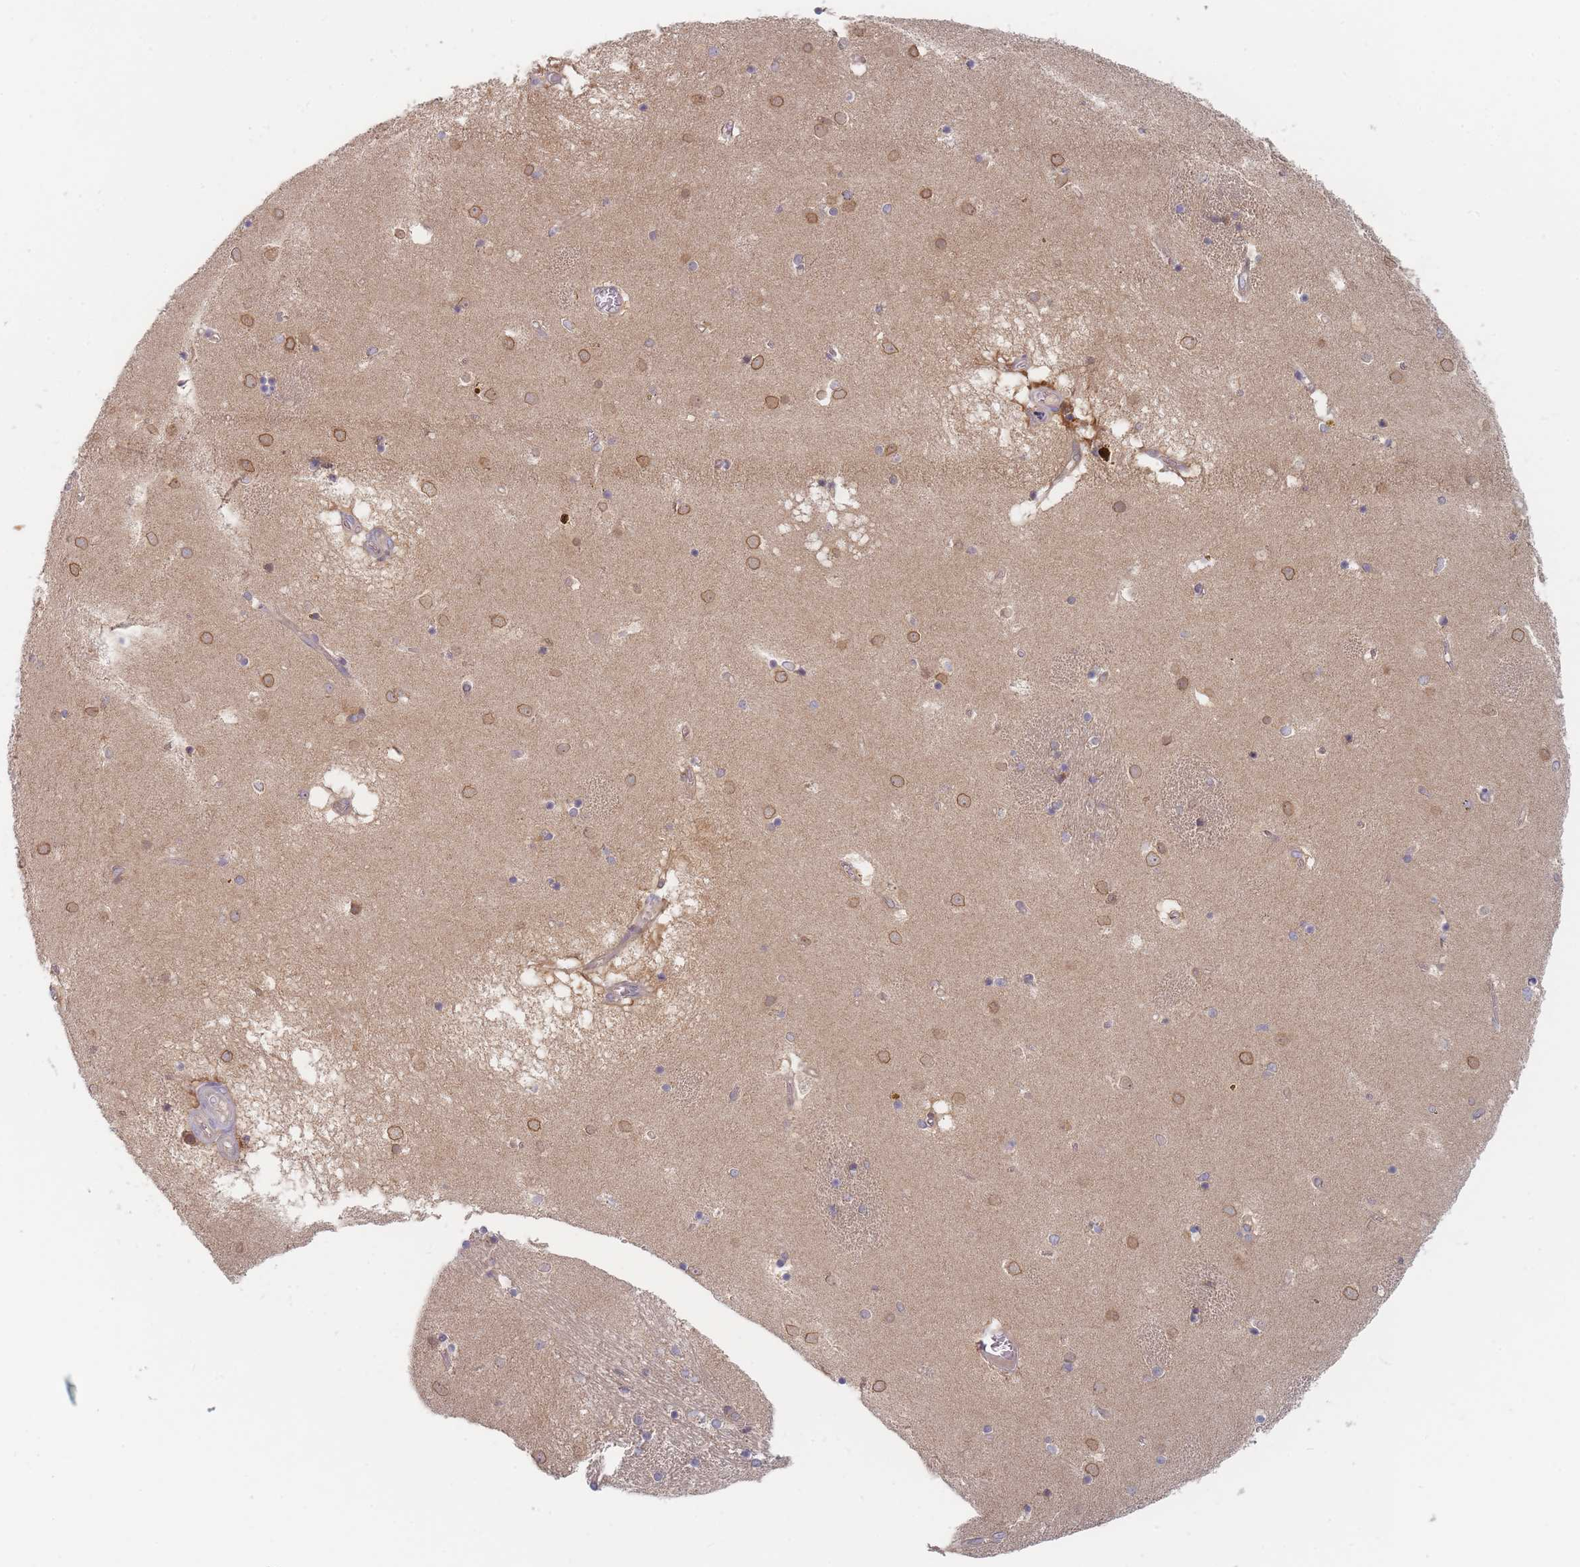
{"staining": {"intensity": "negative", "quantity": "none", "location": "none"}, "tissue": "caudate", "cell_type": "Glial cells", "image_type": "normal", "snomed": [{"axis": "morphology", "description": "Normal tissue, NOS"}, {"axis": "topography", "description": "Lateral ventricle wall"}], "caption": "Human caudate stained for a protein using IHC reveals no staining in glial cells.", "gene": "EFCC1", "patient": {"sex": "male", "age": 70}}